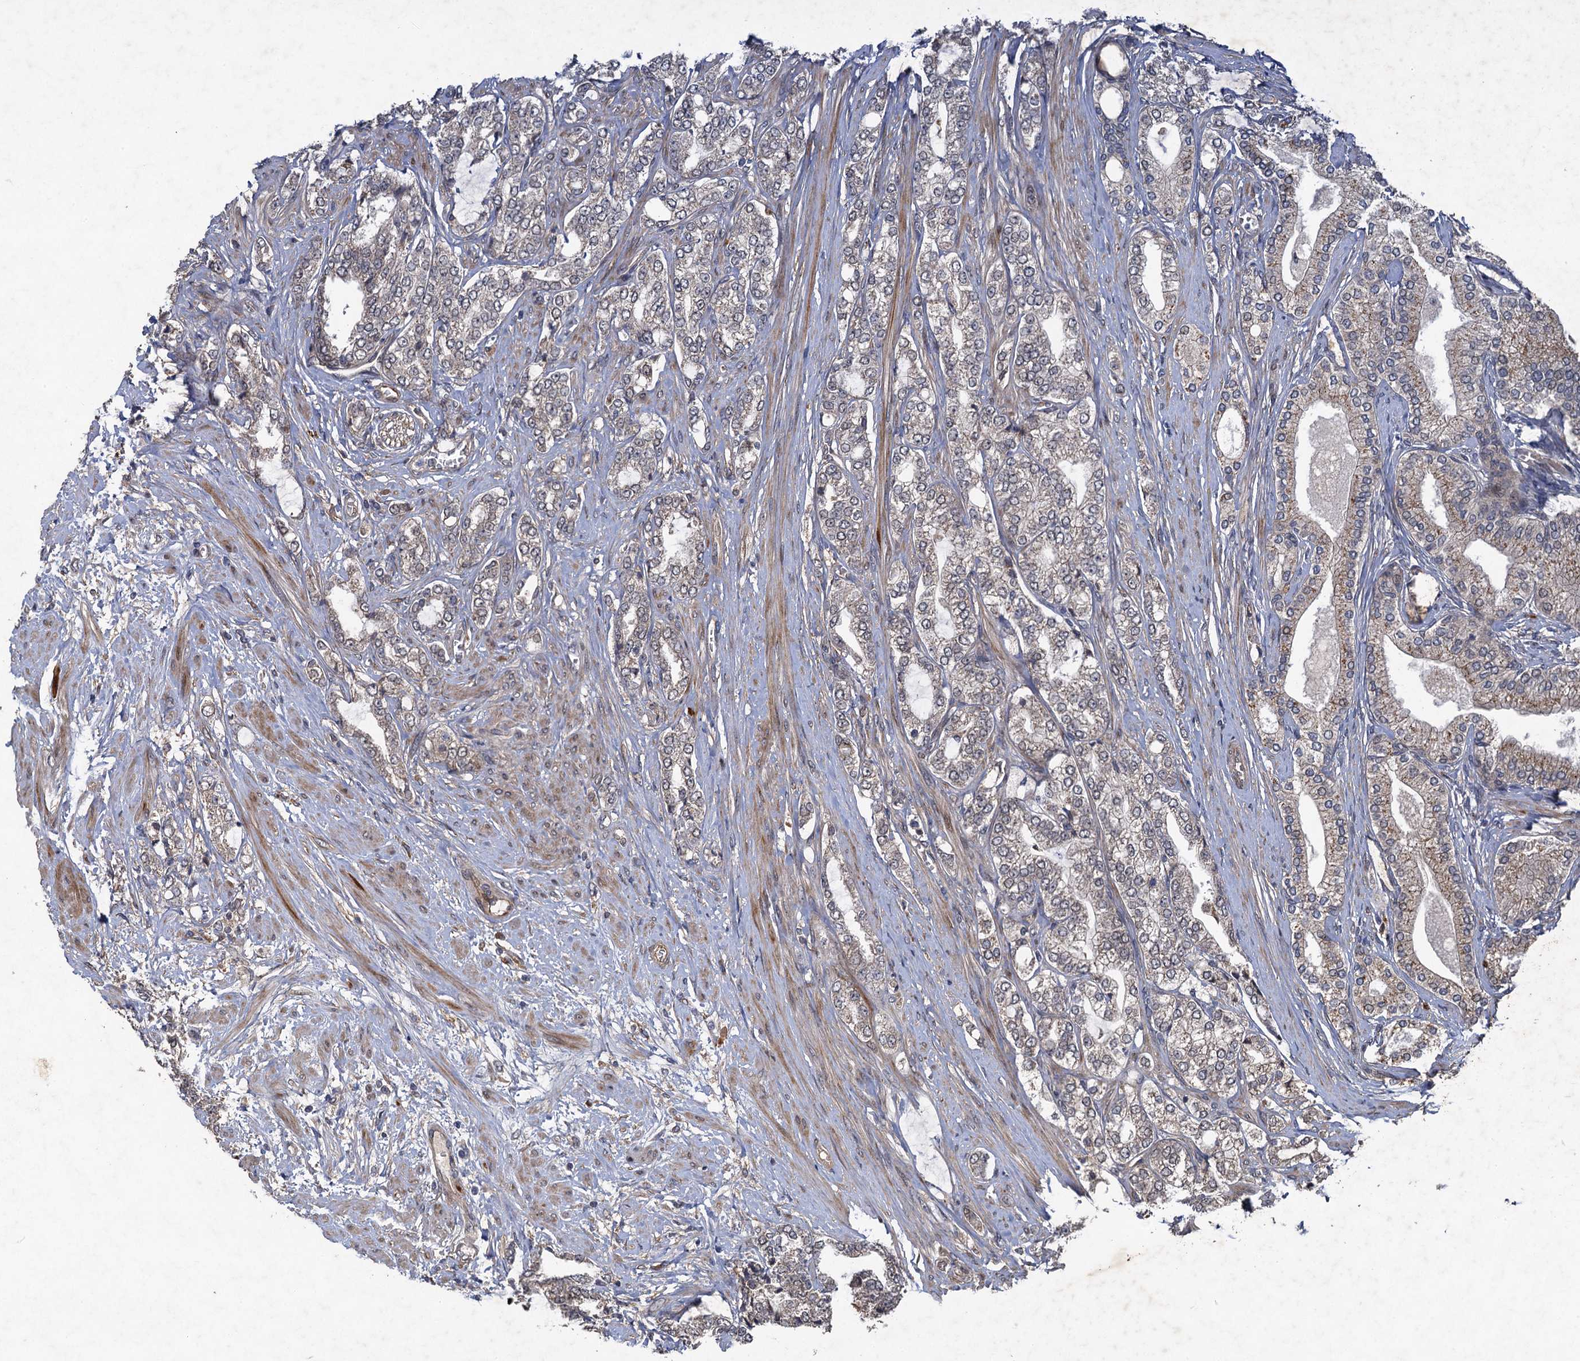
{"staining": {"intensity": "weak", "quantity": "<25%", "location": "cytoplasmic/membranous"}, "tissue": "prostate cancer", "cell_type": "Tumor cells", "image_type": "cancer", "snomed": [{"axis": "morphology", "description": "Adenocarcinoma, High grade"}, {"axis": "topography", "description": "Prostate"}], "caption": "DAB immunohistochemical staining of high-grade adenocarcinoma (prostate) exhibits no significant positivity in tumor cells.", "gene": "NUDT22", "patient": {"sex": "male", "age": 64}}